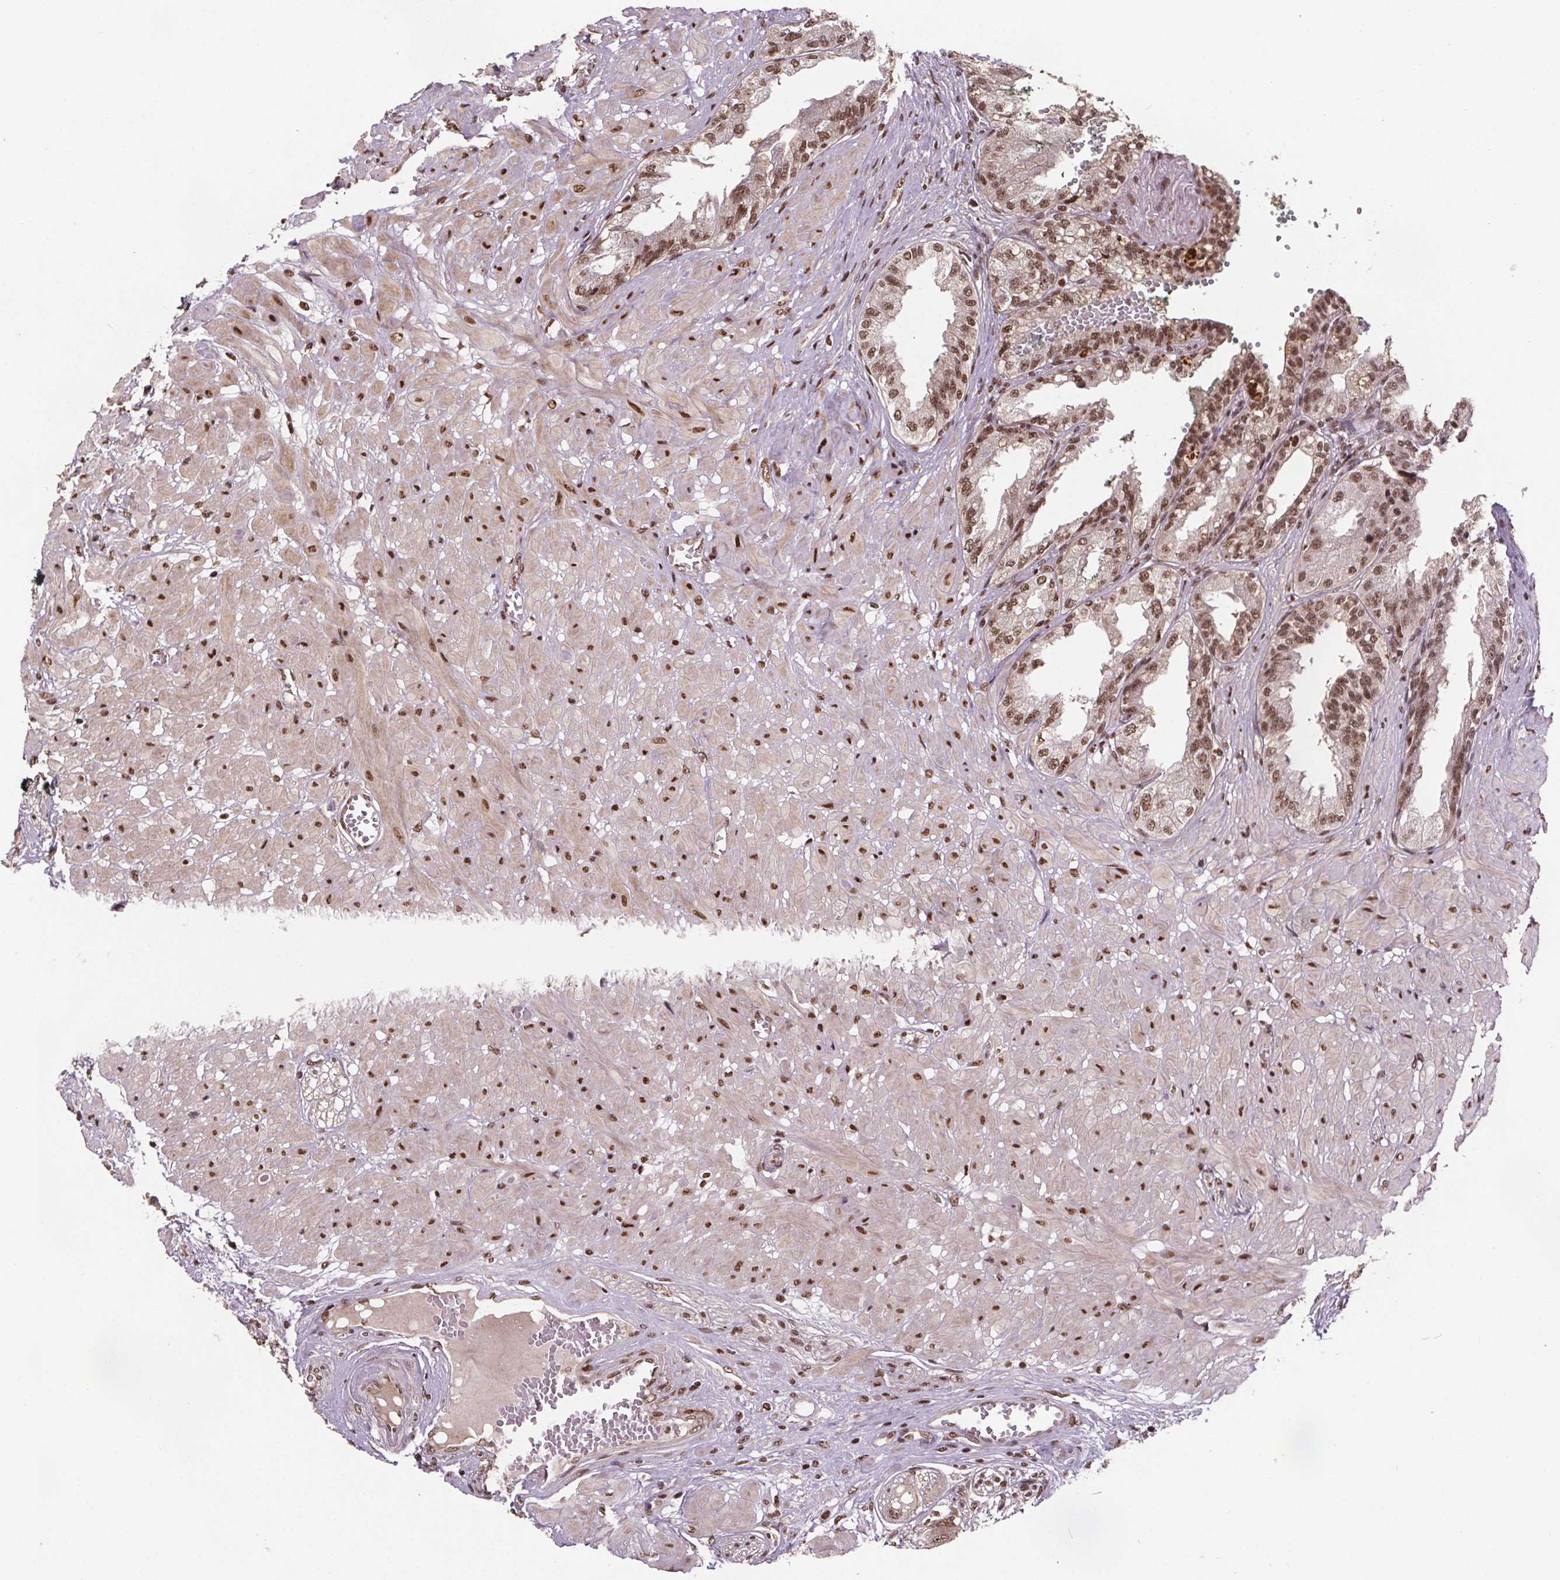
{"staining": {"intensity": "moderate", "quantity": ">75%", "location": "nuclear"}, "tissue": "prostate cancer", "cell_type": "Tumor cells", "image_type": "cancer", "snomed": [{"axis": "morphology", "description": "Adenocarcinoma, High grade"}, {"axis": "topography", "description": "Prostate"}], "caption": "Moderate nuclear protein positivity is seen in approximately >75% of tumor cells in prostate cancer (adenocarcinoma (high-grade)).", "gene": "JARID2", "patient": {"sex": "male", "age": 71}}